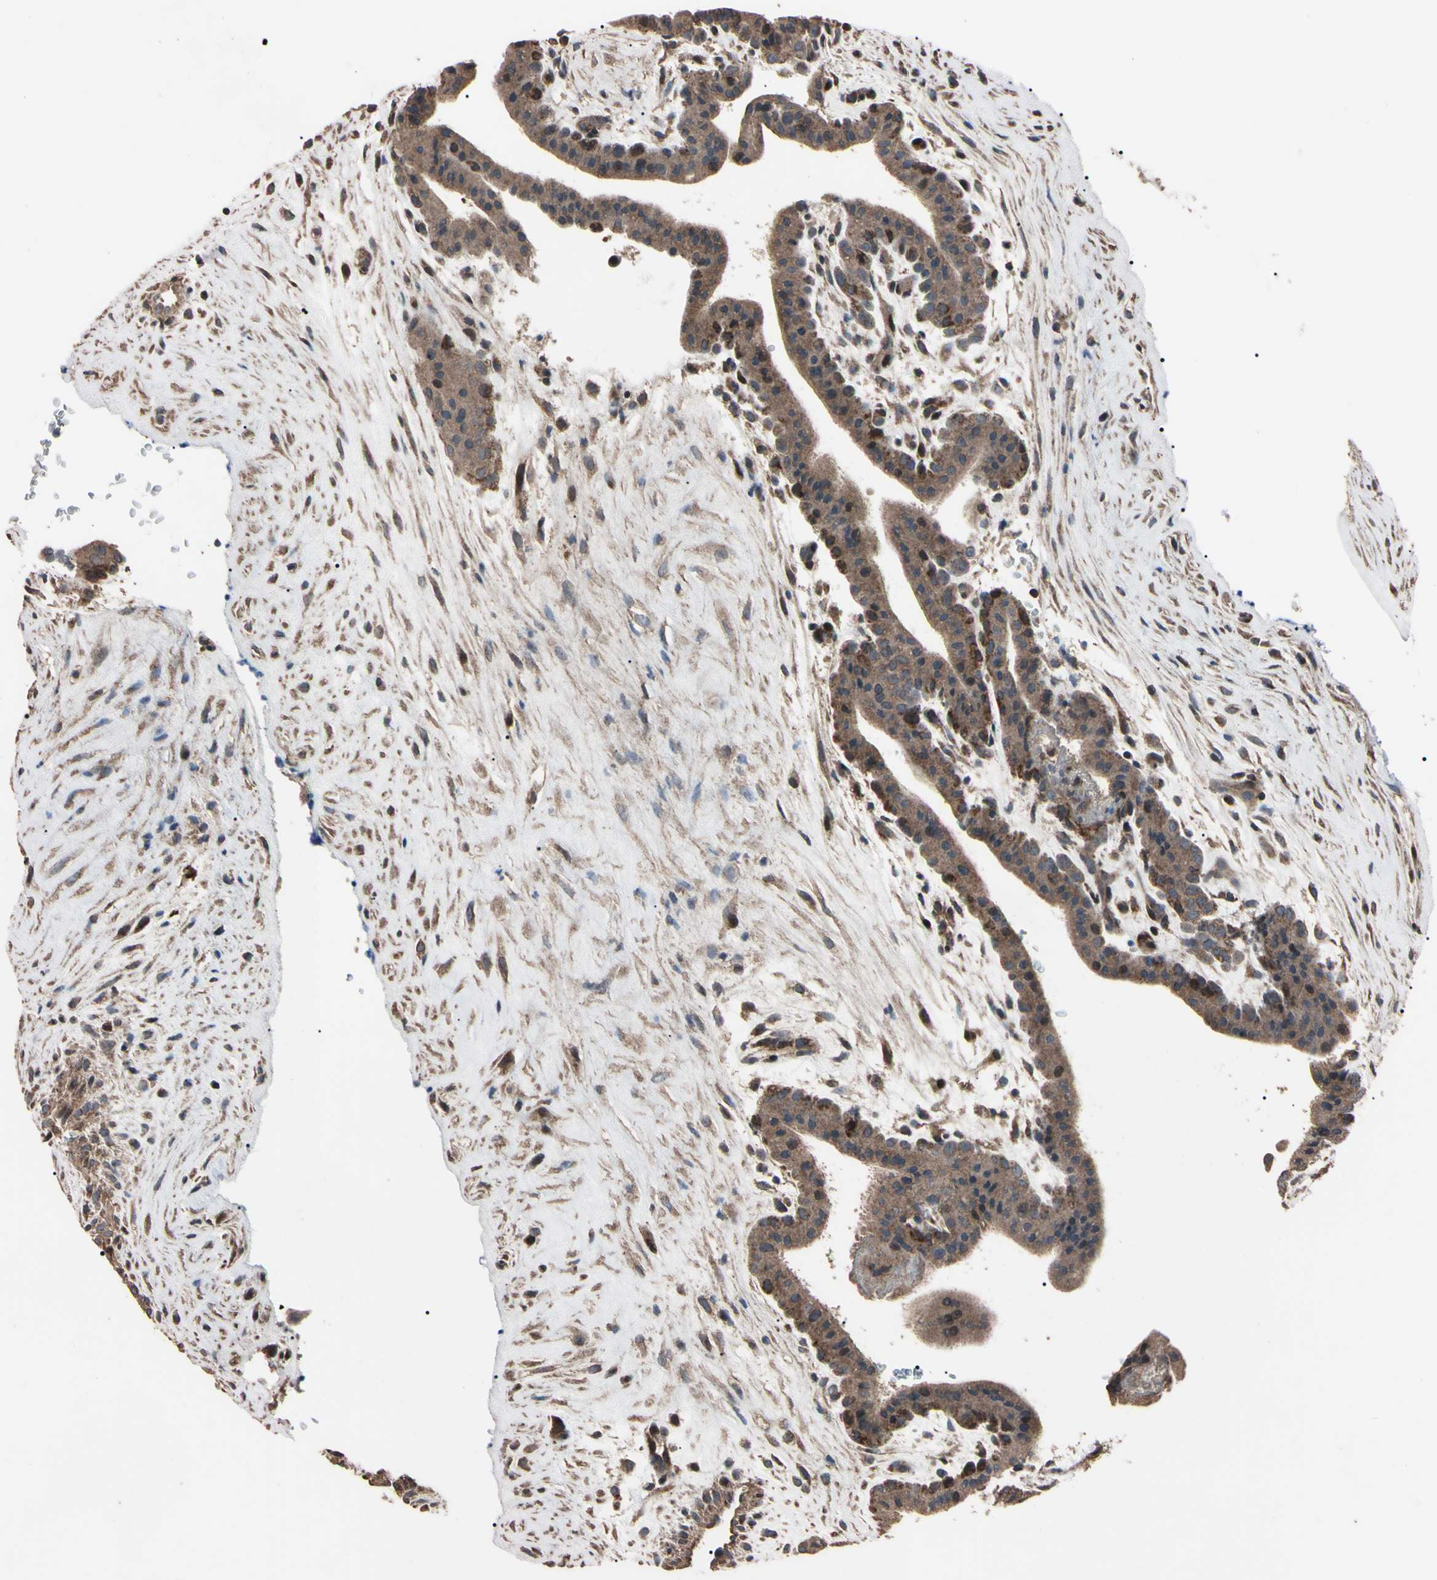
{"staining": {"intensity": "weak", "quantity": ">75%", "location": "cytoplasmic/membranous"}, "tissue": "placenta", "cell_type": "Decidual cells", "image_type": "normal", "snomed": [{"axis": "morphology", "description": "Normal tissue, NOS"}, {"axis": "topography", "description": "Placenta"}], "caption": "Approximately >75% of decidual cells in unremarkable human placenta show weak cytoplasmic/membranous protein expression as visualized by brown immunohistochemical staining.", "gene": "TNFRSF1A", "patient": {"sex": "female", "age": 35}}